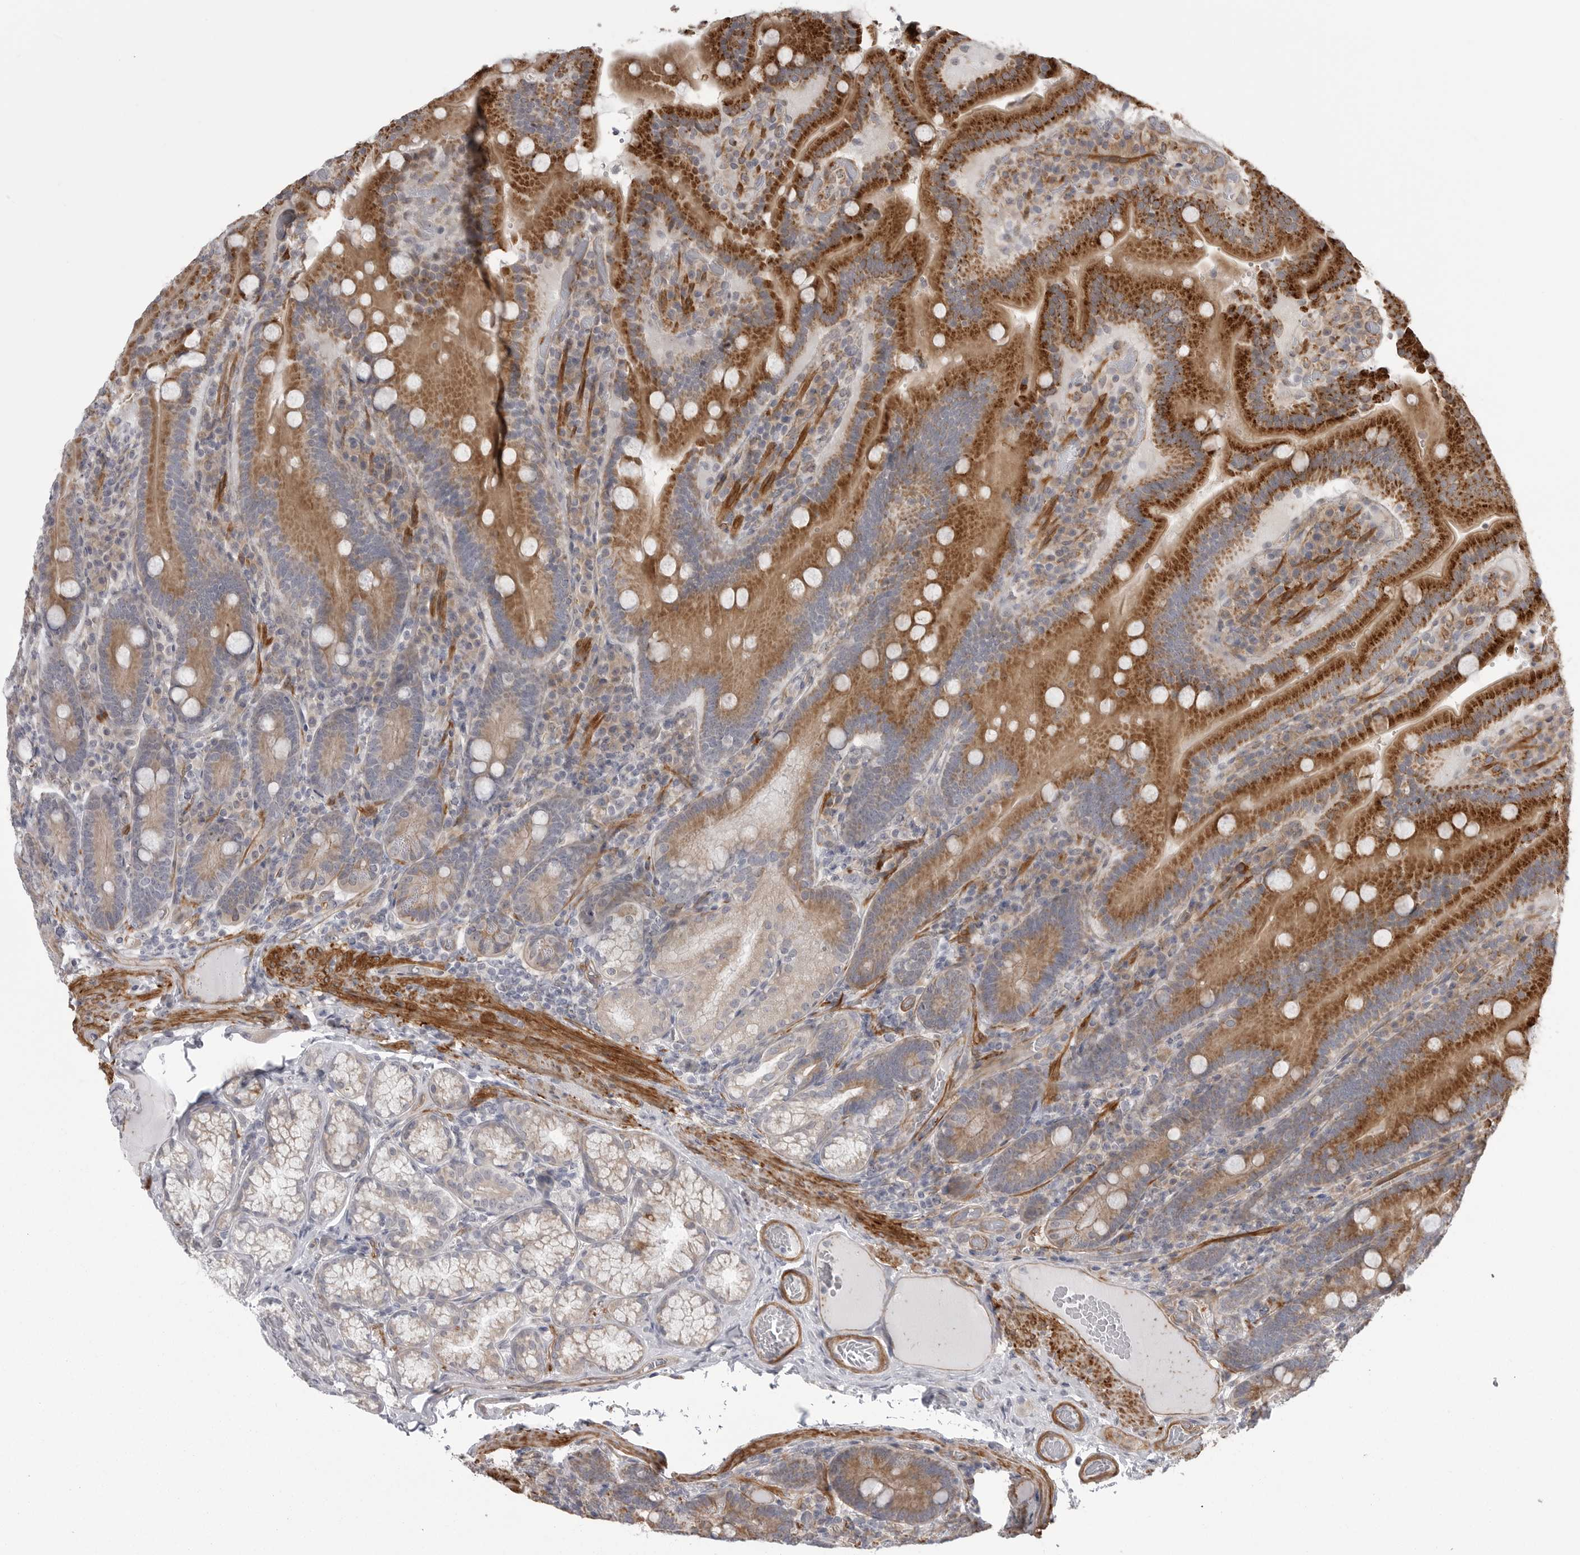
{"staining": {"intensity": "moderate", "quantity": ">75%", "location": "cytoplasmic/membranous"}, "tissue": "duodenum", "cell_type": "Glandular cells", "image_type": "normal", "snomed": [{"axis": "morphology", "description": "Normal tissue, NOS"}, {"axis": "topography", "description": "Duodenum"}], "caption": "An immunohistochemistry (IHC) histopathology image of benign tissue is shown. Protein staining in brown shows moderate cytoplasmic/membranous positivity in duodenum within glandular cells.", "gene": "SCP2", "patient": {"sex": "female", "age": 62}}